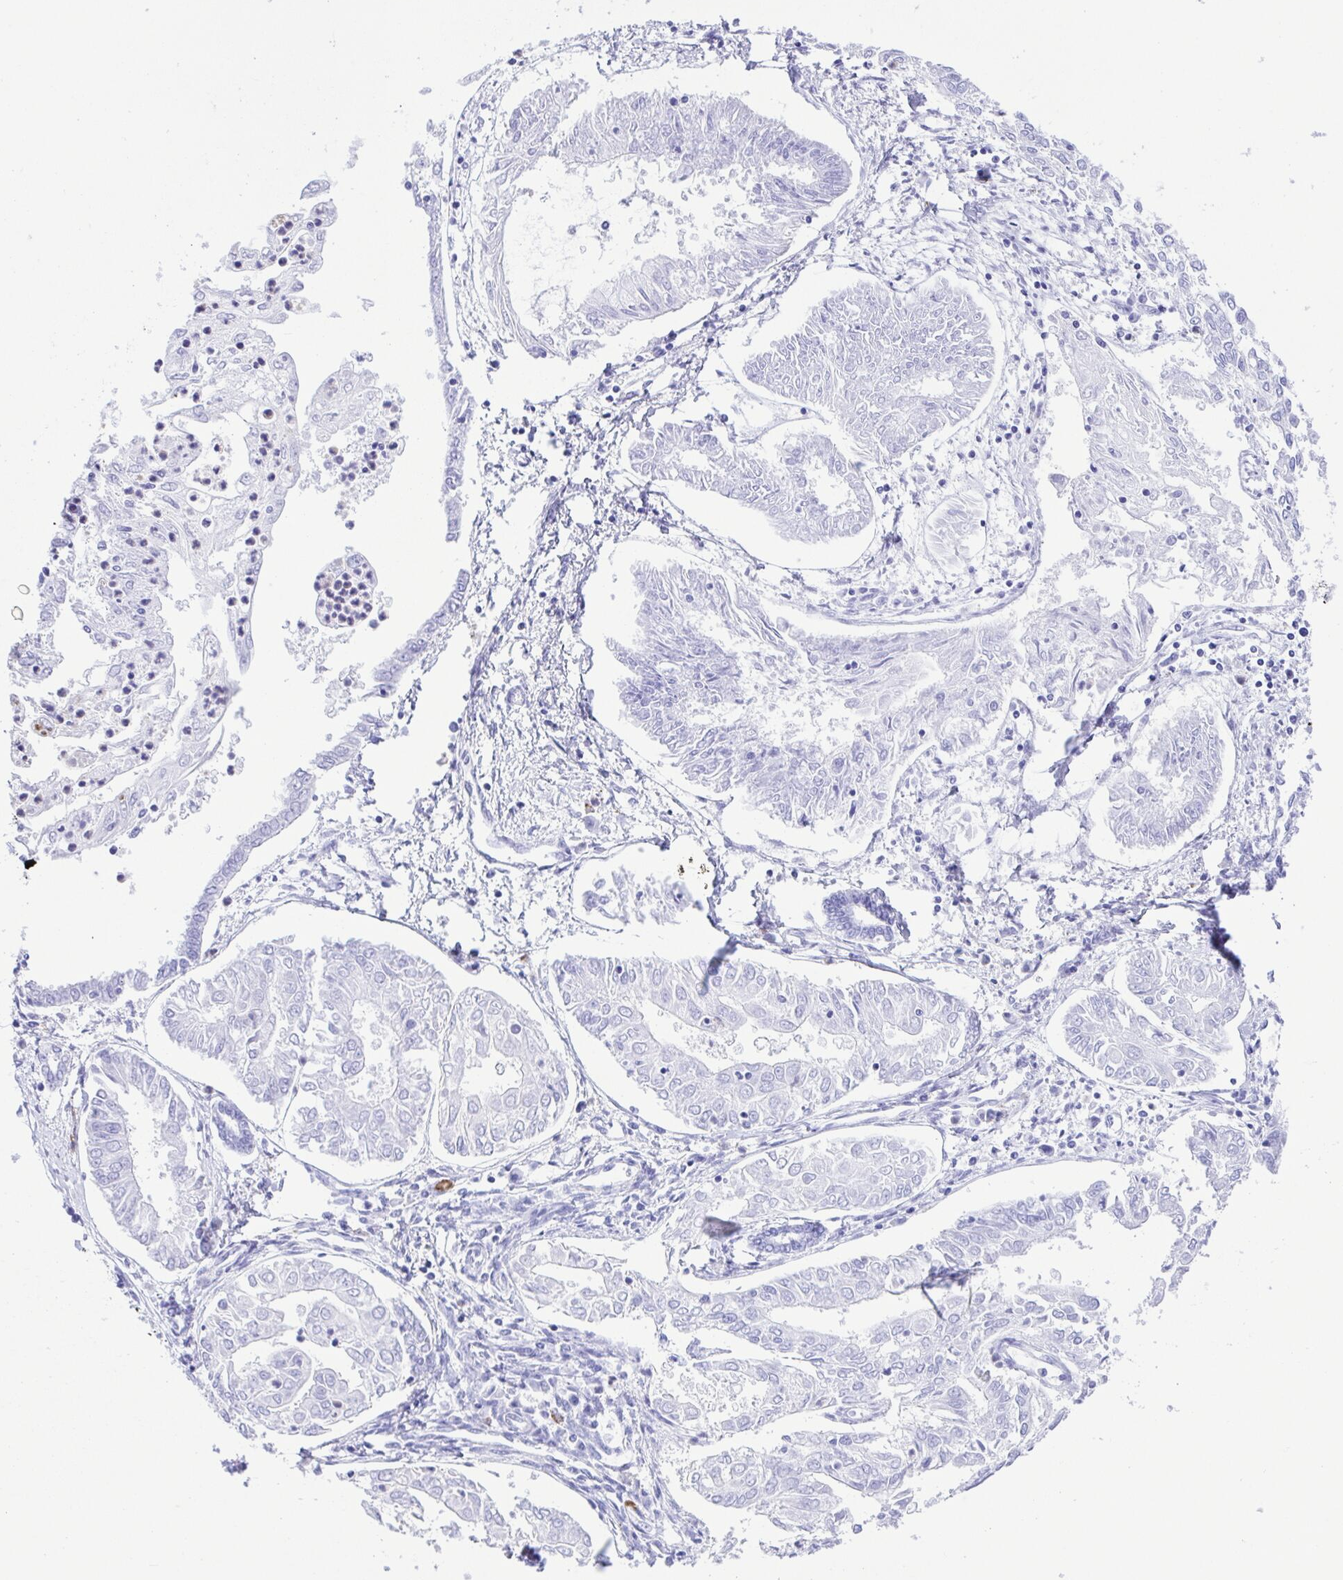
{"staining": {"intensity": "negative", "quantity": "none", "location": "none"}, "tissue": "endometrial cancer", "cell_type": "Tumor cells", "image_type": "cancer", "snomed": [{"axis": "morphology", "description": "Adenocarcinoma, NOS"}, {"axis": "topography", "description": "Endometrium"}], "caption": "High power microscopy photomicrograph of an immunohistochemistry (IHC) micrograph of adenocarcinoma (endometrial), revealing no significant positivity in tumor cells.", "gene": "GPR17", "patient": {"sex": "female", "age": 68}}